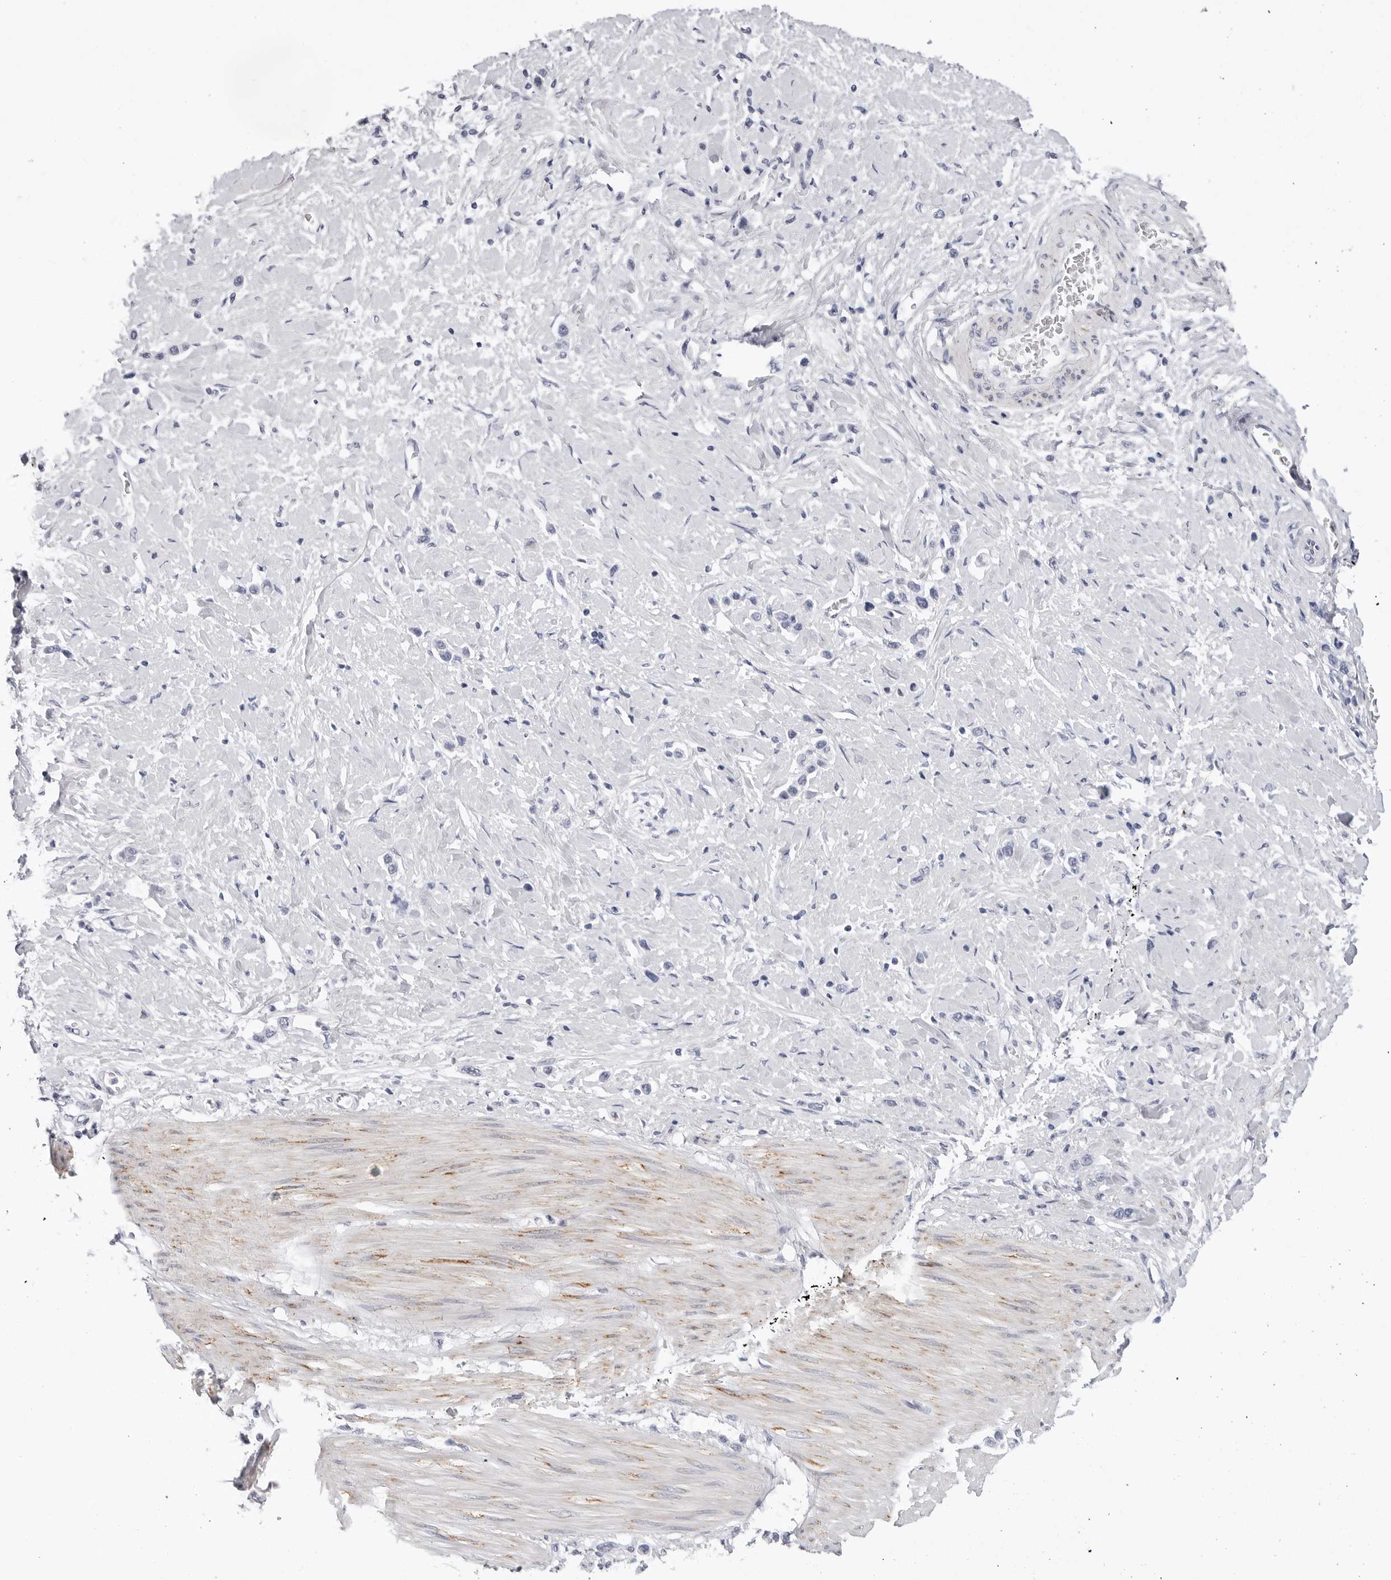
{"staining": {"intensity": "negative", "quantity": "none", "location": "none"}, "tissue": "stomach cancer", "cell_type": "Tumor cells", "image_type": "cancer", "snomed": [{"axis": "morphology", "description": "Adenocarcinoma, NOS"}, {"axis": "topography", "description": "Stomach"}], "caption": "Immunohistochemistry (IHC) photomicrograph of stomach adenocarcinoma stained for a protein (brown), which reveals no expression in tumor cells.", "gene": "ERICH3", "patient": {"sex": "female", "age": 65}}